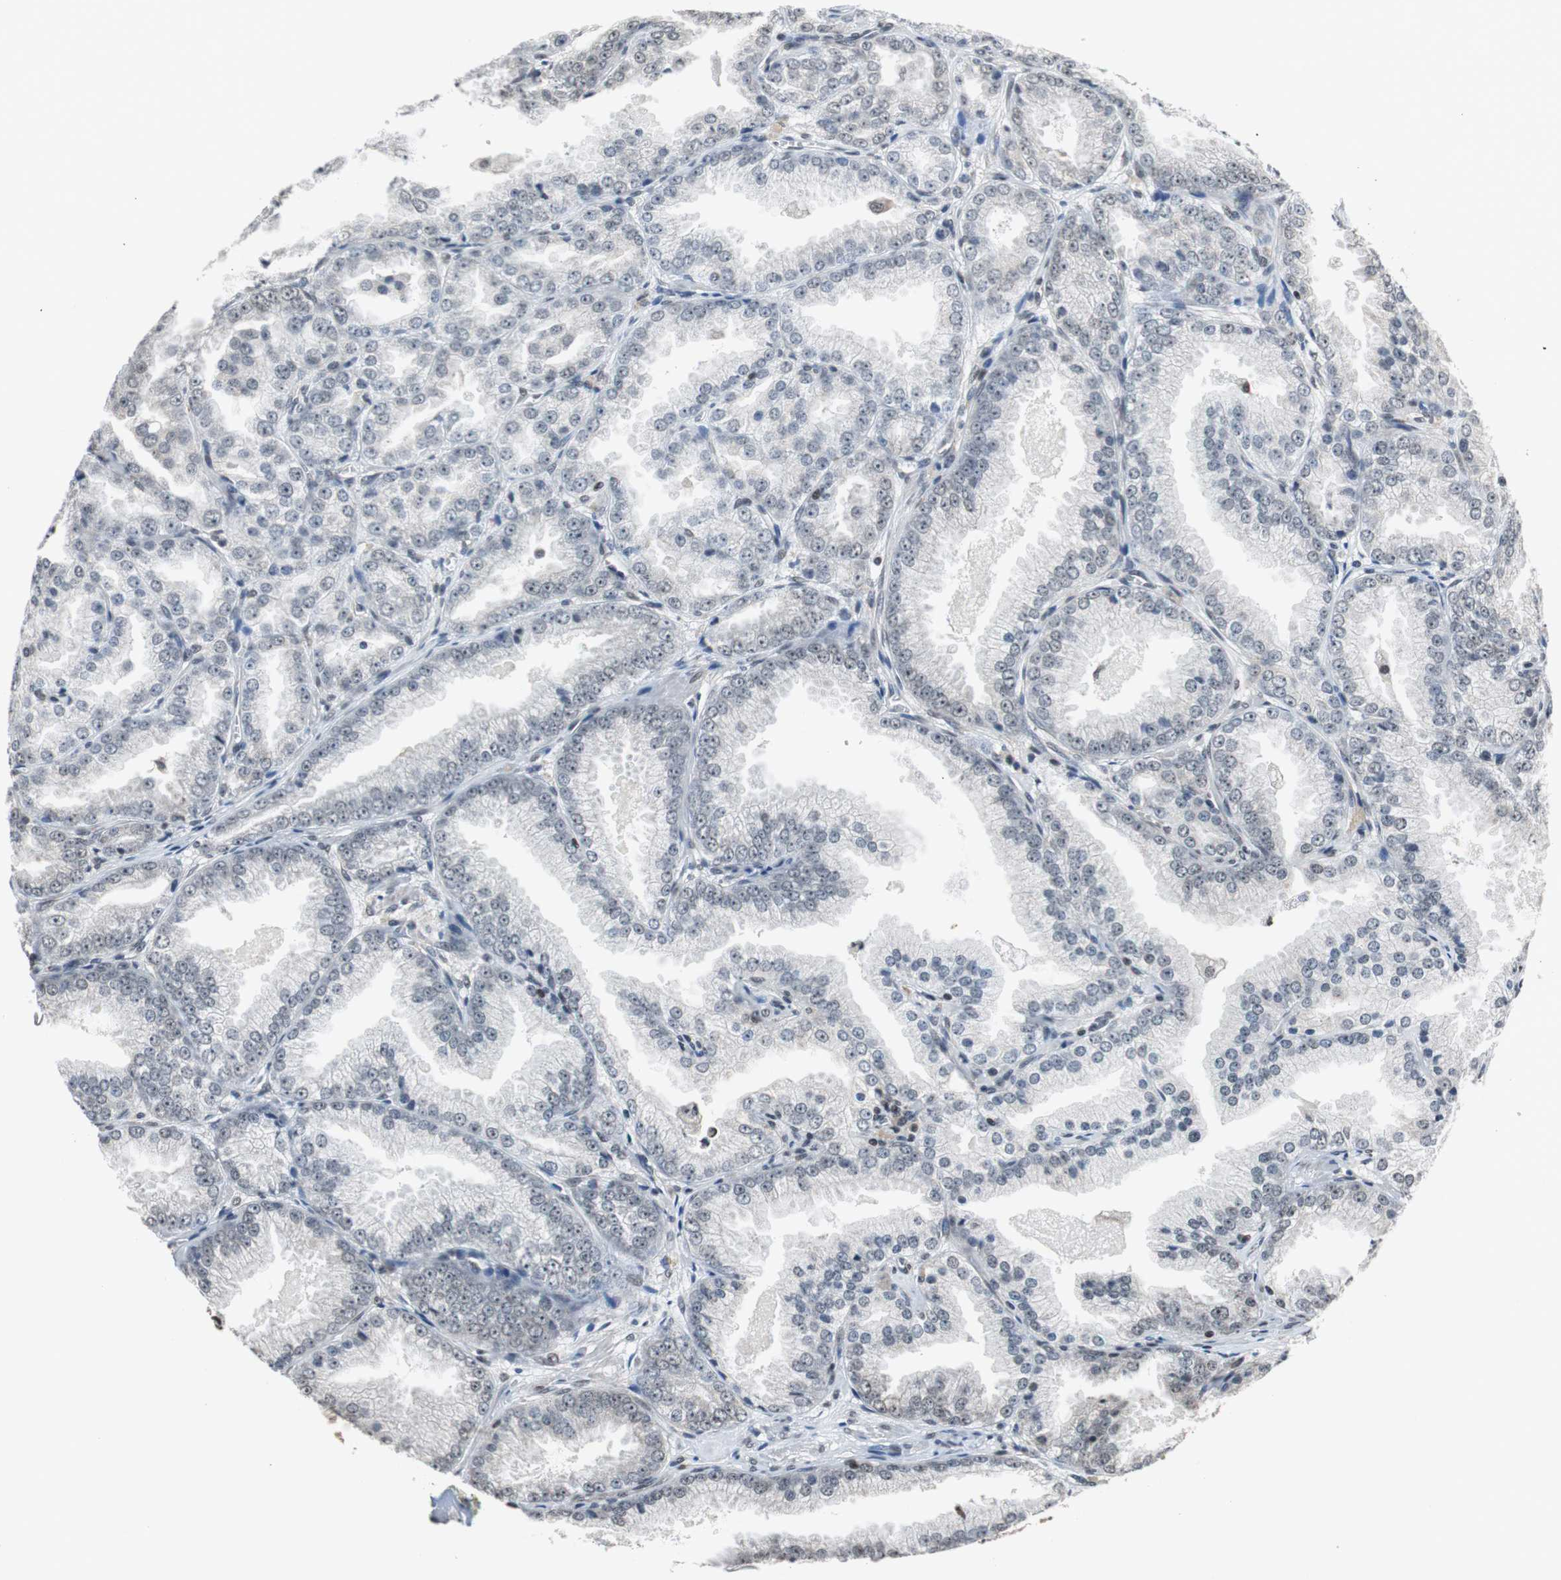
{"staining": {"intensity": "negative", "quantity": "none", "location": "none"}, "tissue": "prostate cancer", "cell_type": "Tumor cells", "image_type": "cancer", "snomed": [{"axis": "morphology", "description": "Adenocarcinoma, High grade"}, {"axis": "topography", "description": "Prostate"}], "caption": "An IHC micrograph of prostate adenocarcinoma (high-grade) is shown. There is no staining in tumor cells of prostate adenocarcinoma (high-grade).", "gene": "REST", "patient": {"sex": "male", "age": 61}}